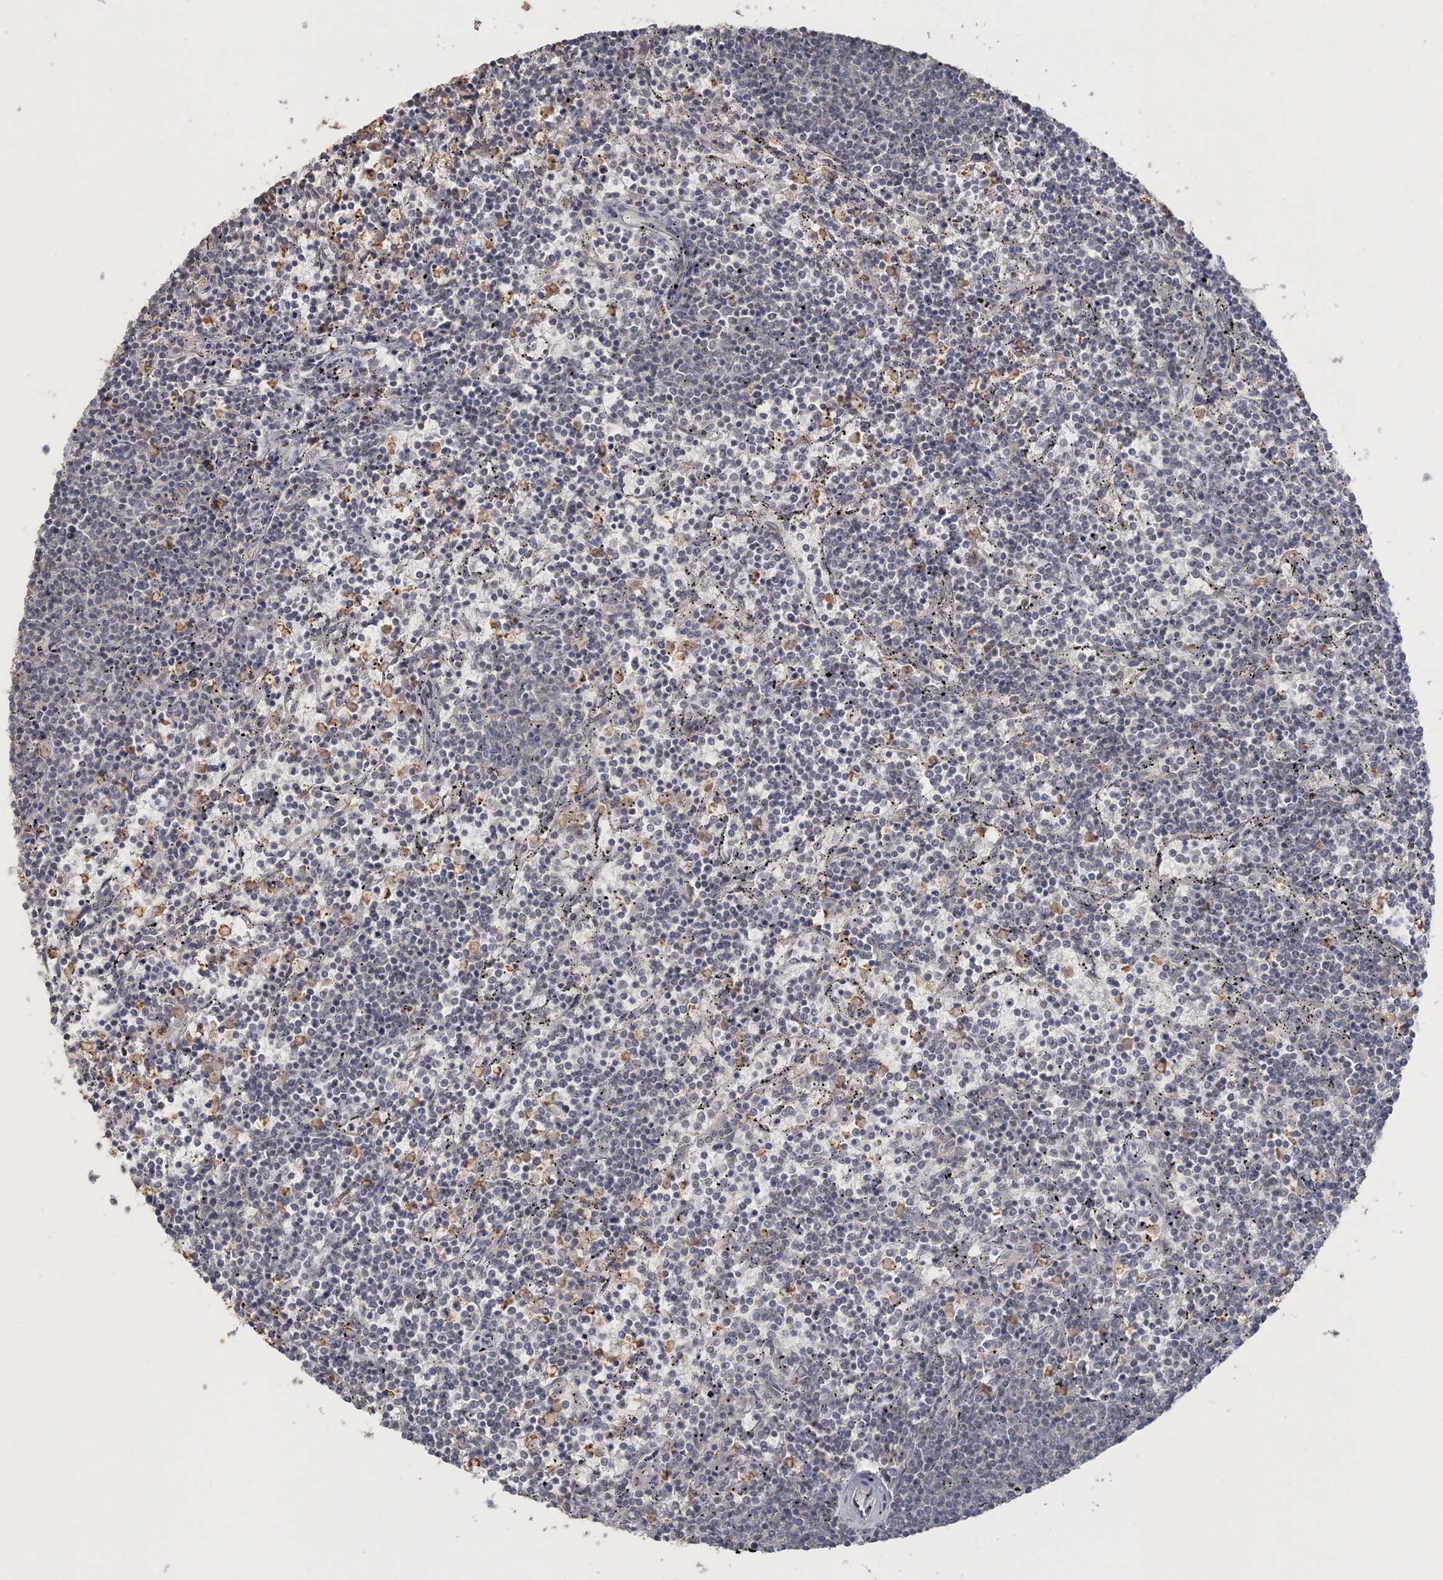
{"staining": {"intensity": "negative", "quantity": "none", "location": "none"}, "tissue": "lymphoma", "cell_type": "Tumor cells", "image_type": "cancer", "snomed": [{"axis": "morphology", "description": "Malignant lymphoma, non-Hodgkin's type, Low grade"}, {"axis": "topography", "description": "Spleen"}], "caption": "Lymphoma was stained to show a protein in brown. There is no significant staining in tumor cells. The staining is performed using DAB brown chromogen with nuclei counter-stained in using hematoxylin.", "gene": "UIMC1", "patient": {"sex": "female", "age": 50}}